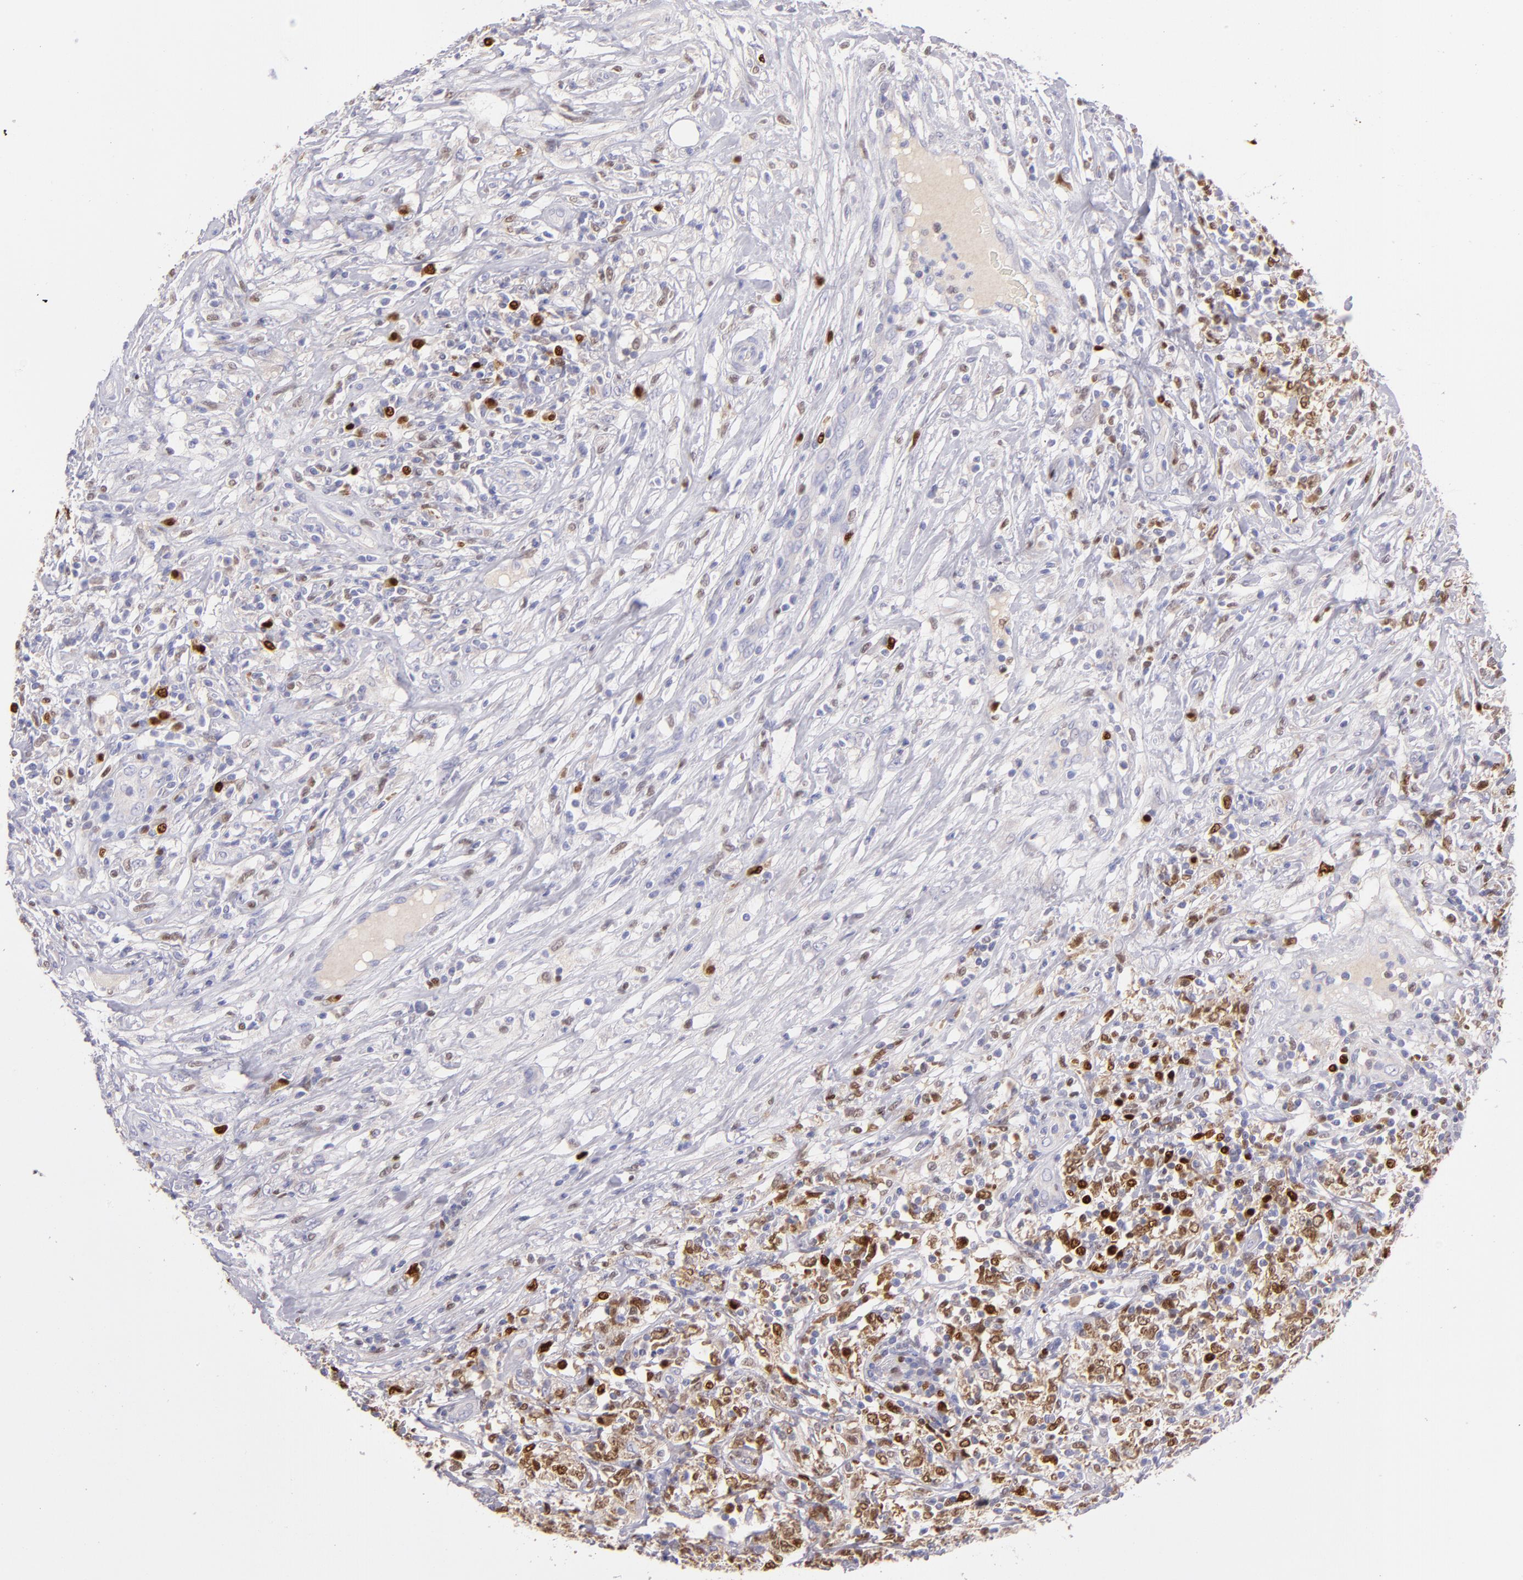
{"staining": {"intensity": "strong", "quantity": "25%-75%", "location": "cytoplasmic/membranous,nuclear"}, "tissue": "lymphoma", "cell_type": "Tumor cells", "image_type": "cancer", "snomed": [{"axis": "morphology", "description": "Malignant lymphoma, non-Hodgkin's type, High grade"}, {"axis": "topography", "description": "Lymph node"}], "caption": "Immunohistochemical staining of human high-grade malignant lymphoma, non-Hodgkin's type reveals high levels of strong cytoplasmic/membranous and nuclear protein positivity in about 25%-75% of tumor cells. The staining is performed using DAB (3,3'-diaminobenzidine) brown chromogen to label protein expression. The nuclei are counter-stained blue using hematoxylin.", "gene": "IRF8", "patient": {"sex": "female", "age": 84}}